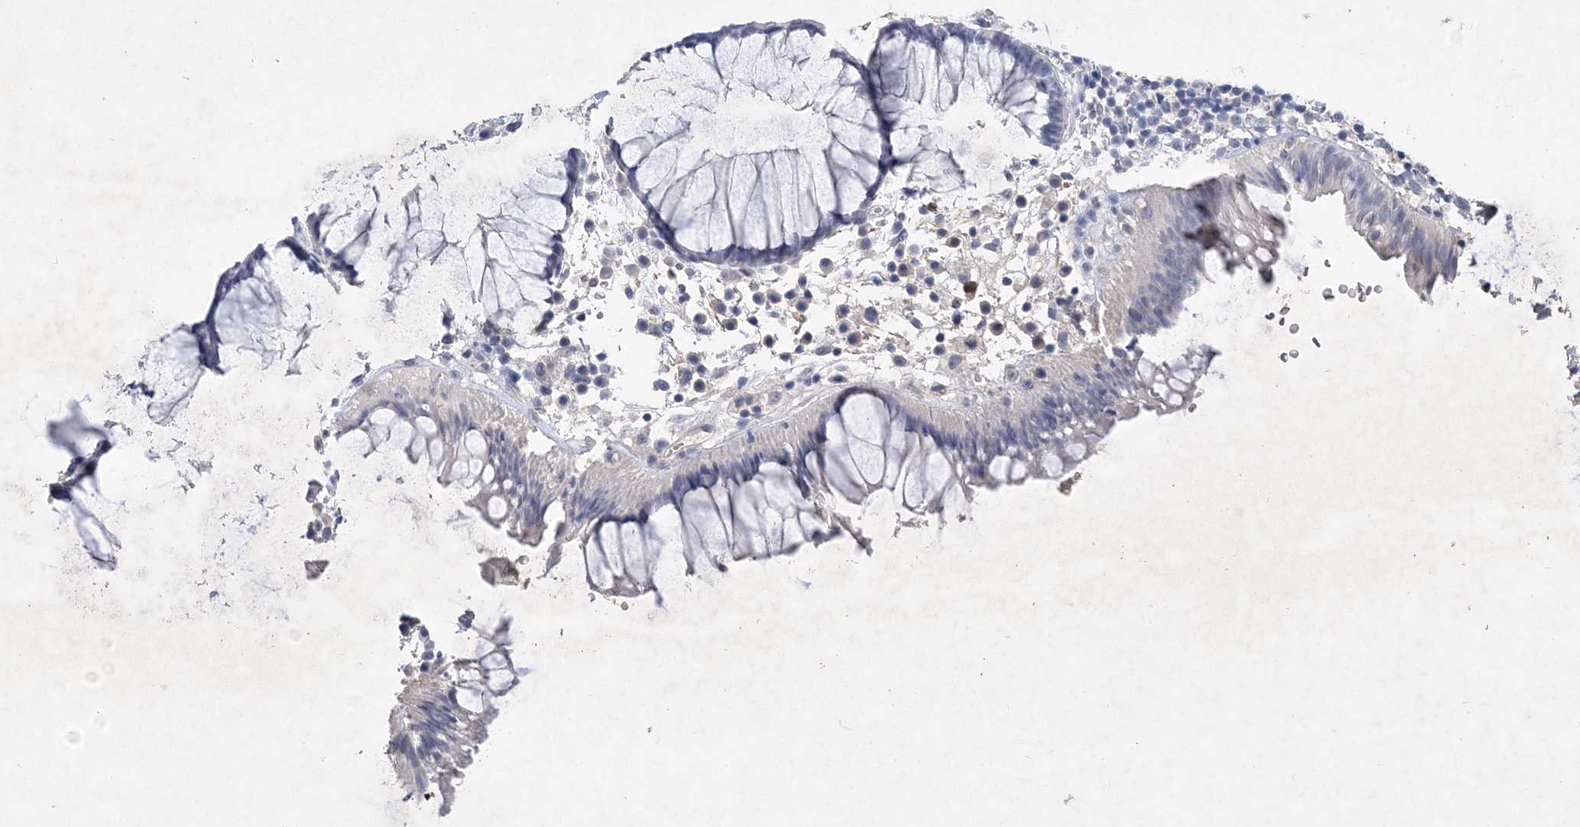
{"staining": {"intensity": "negative", "quantity": "none", "location": "none"}, "tissue": "rectum", "cell_type": "Glandular cells", "image_type": "normal", "snomed": [{"axis": "morphology", "description": "Normal tissue, NOS"}, {"axis": "topography", "description": "Rectum"}], "caption": "Normal rectum was stained to show a protein in brown. There is no significant expression in glandular cells. The staining is performed using DAB brown chromogen with nuclei counter-stained in using hematoxylin.", "gene": "C11orf58", "patient": {"sex": "male", "age": 51}}